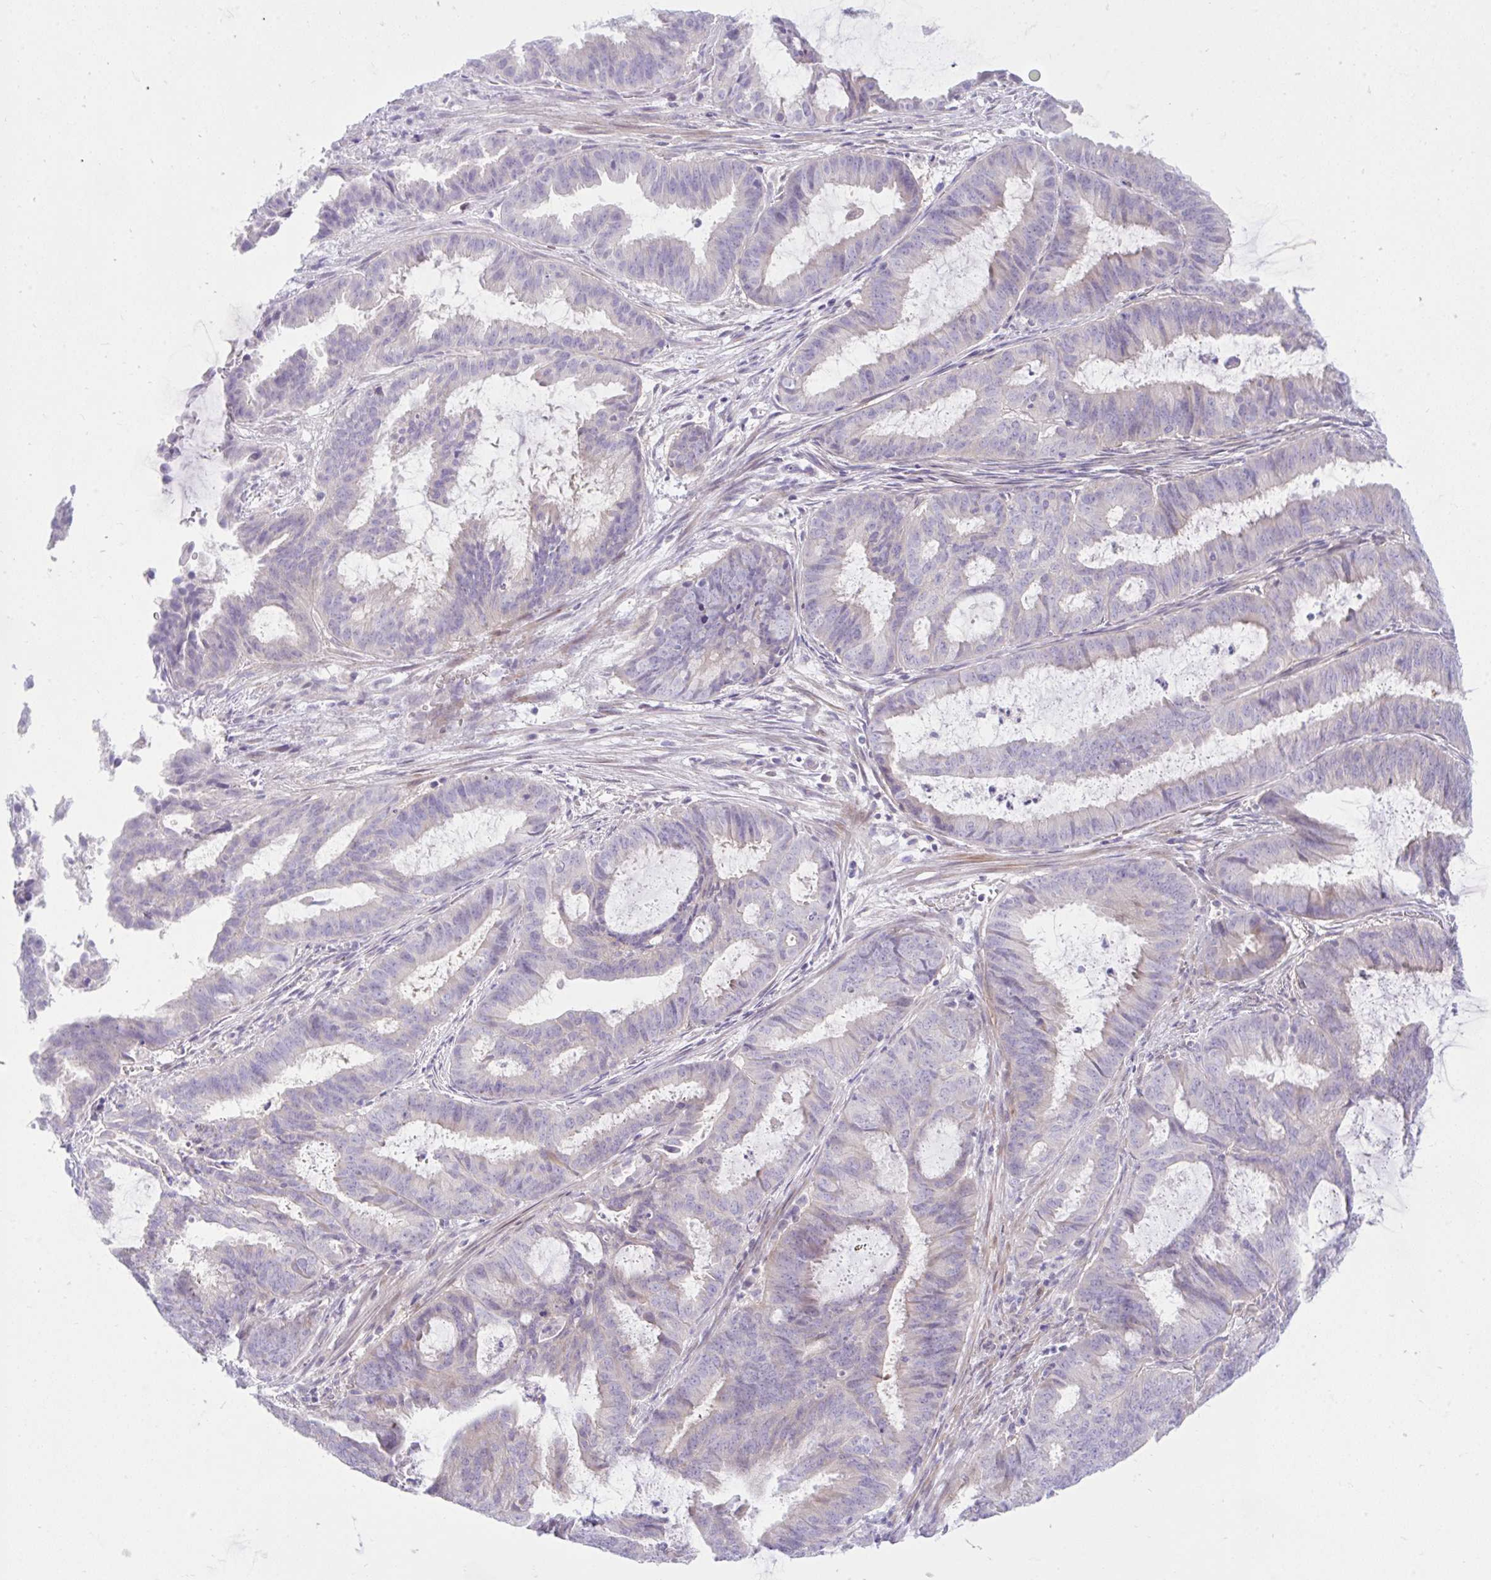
{"staining": {"intensity": "weak", "quantity": "<25%", "location": "cytoplasmic/membranous"}, "tissue": "endometrial cancer", "cell_type": "Tumor cells", "image_type": "cancer", "snomed": [{"axis": "morphology", "description": "Adenocarcinoma, NOS"}, {"axis": "topography", "description": "Endometrium"}], "caption": "IHC micrograph of human adenocarcinoma (endometrial) stained for a protein (brown), which reveals no staining in tumor cells. The staining was performed using DAB (3,3'-diaminobenzidine) to visualize the protein expression in brown, while the nuclei were stained in blue with hematoxylin (Magnification: 20x).", "gene": "ZNF101", "patient": {"sex": "female", "age": 51}}